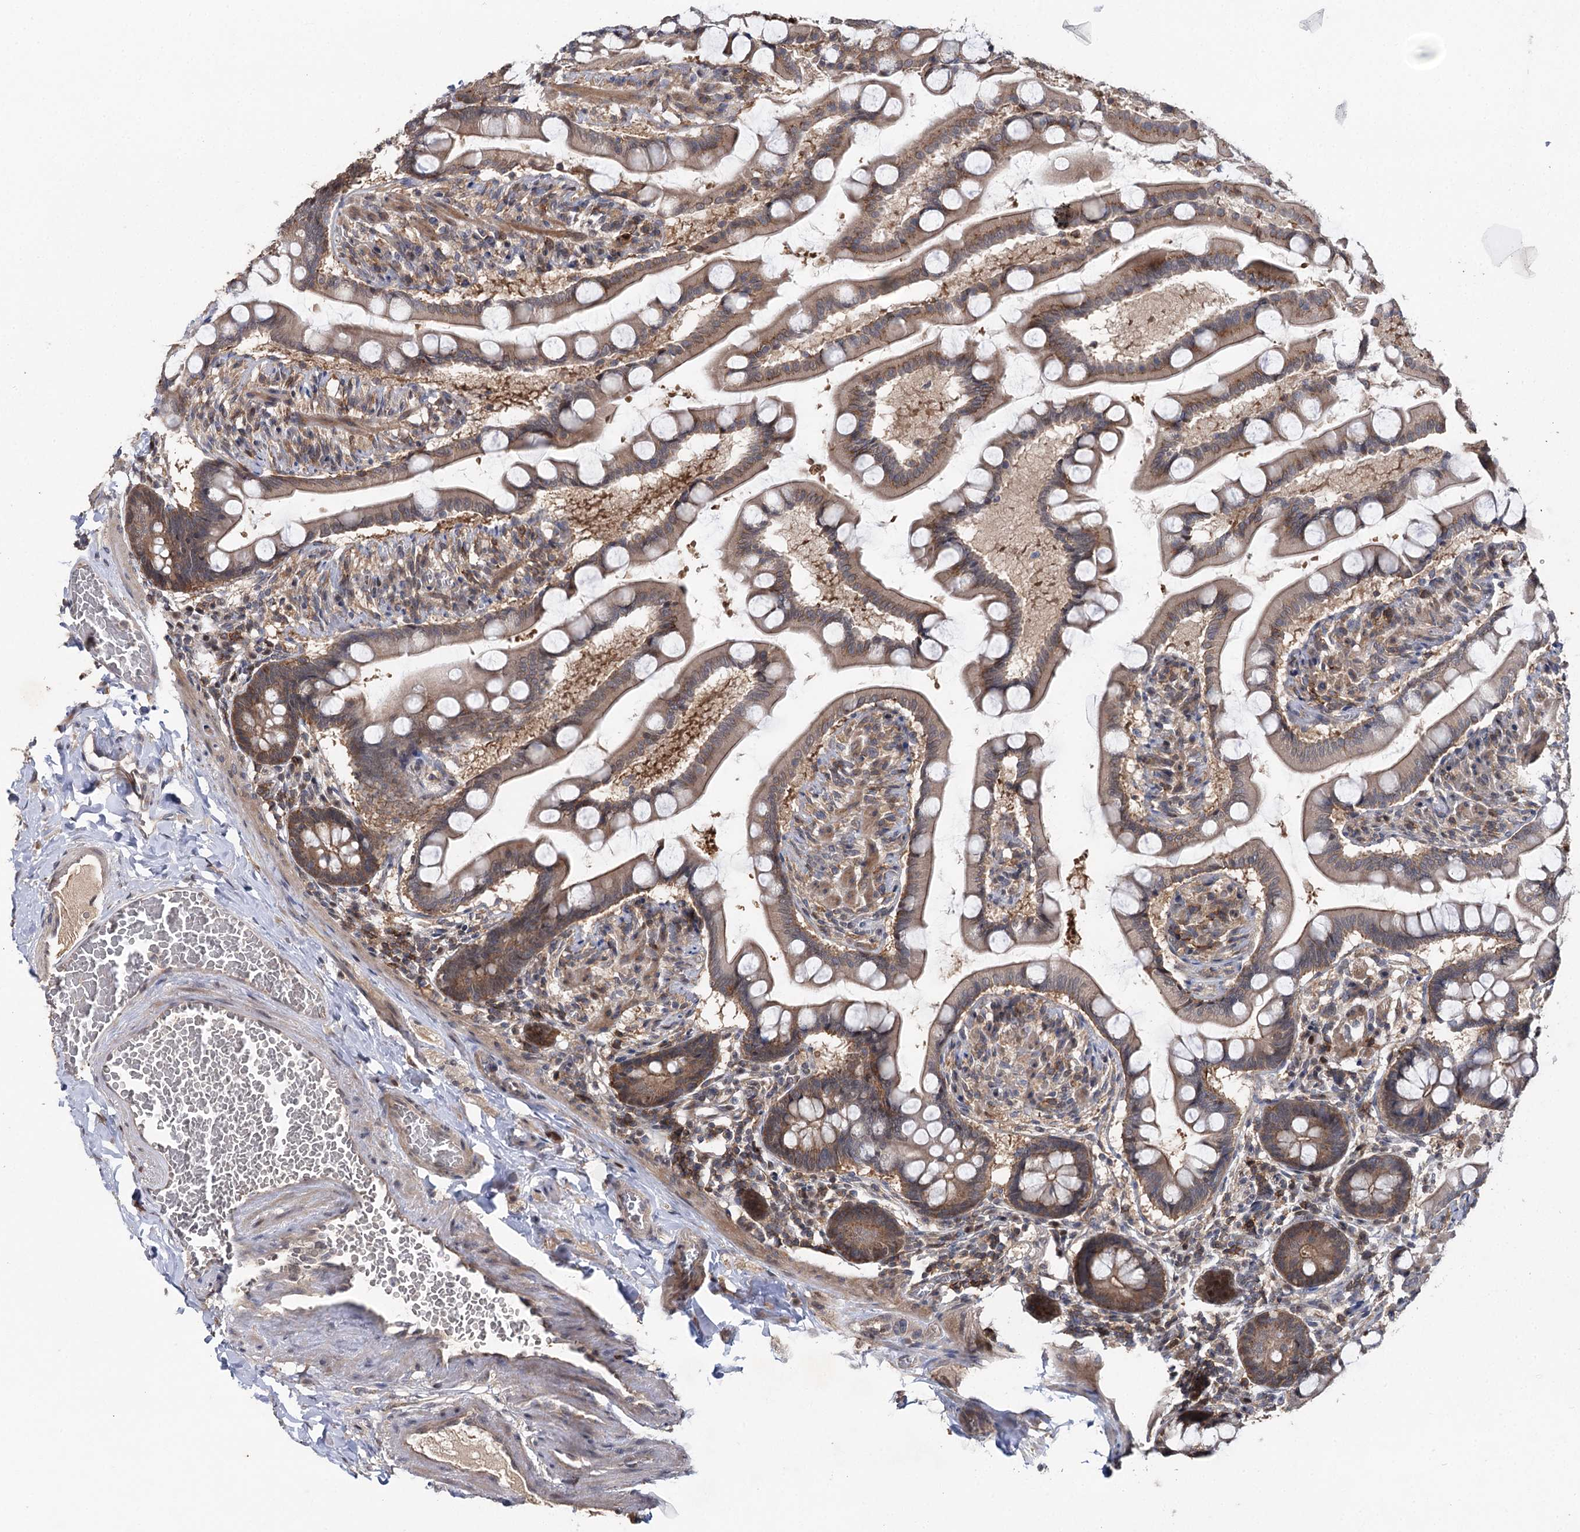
{"staining": {"intensity": "moderate", "quantity": "25%-75%", "location": "cytoplasmic/membranous,nuclear"}, "tissue": "small intestine", "cell_type": "Glandular cells", "image_type": "normal", "snomed": [{"axis": "morphology", "description": "Normal tissue, NOS"}, {"axis": "topography", "description": "Small intestine"}], "caption": "Immunohistochemical staining of benign small intestine demonstrates moderate cytoplasmic/membranous,nuclear protein staining in about 25%-75% of glandular cells.", "gene": "STX6", "patient": {"sex": "male", "age": 41}}